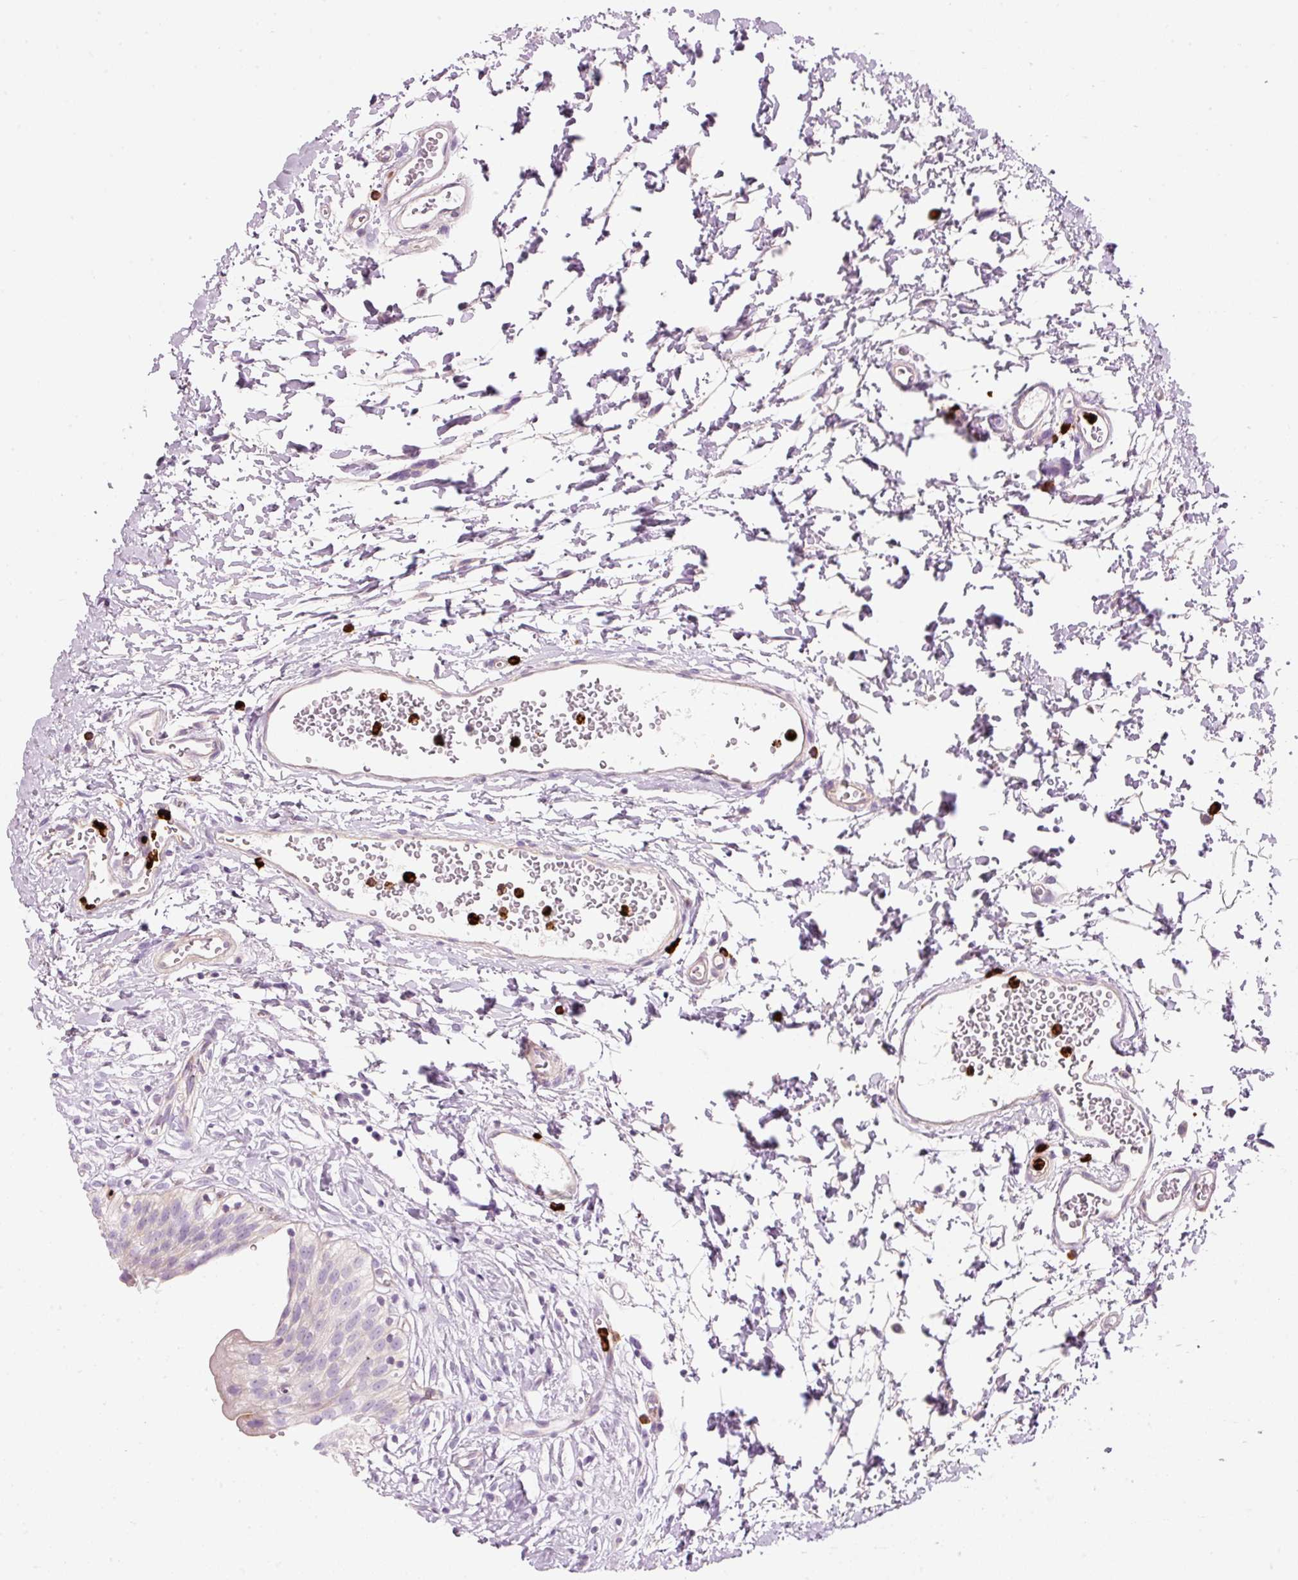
{"staining": {"intensity": "negative", "quantity": "none", "location": "none"}, "tissue": "urinary bladder", "cell_type": "Urothelial cells", "image_type": "normal", "snomed": [{"axis": "morphology", "description": "Normal tissue, NOS"}, {"axis": "topography", "description": "Urinary bladder"}], "caption": "IHC histopathology image of normal urinary bladder stained for a protein (brown), which displays no expression in urothelial cells.", "gene": "MAP3K3", "patient": {"sex": "male", "age": 51}}